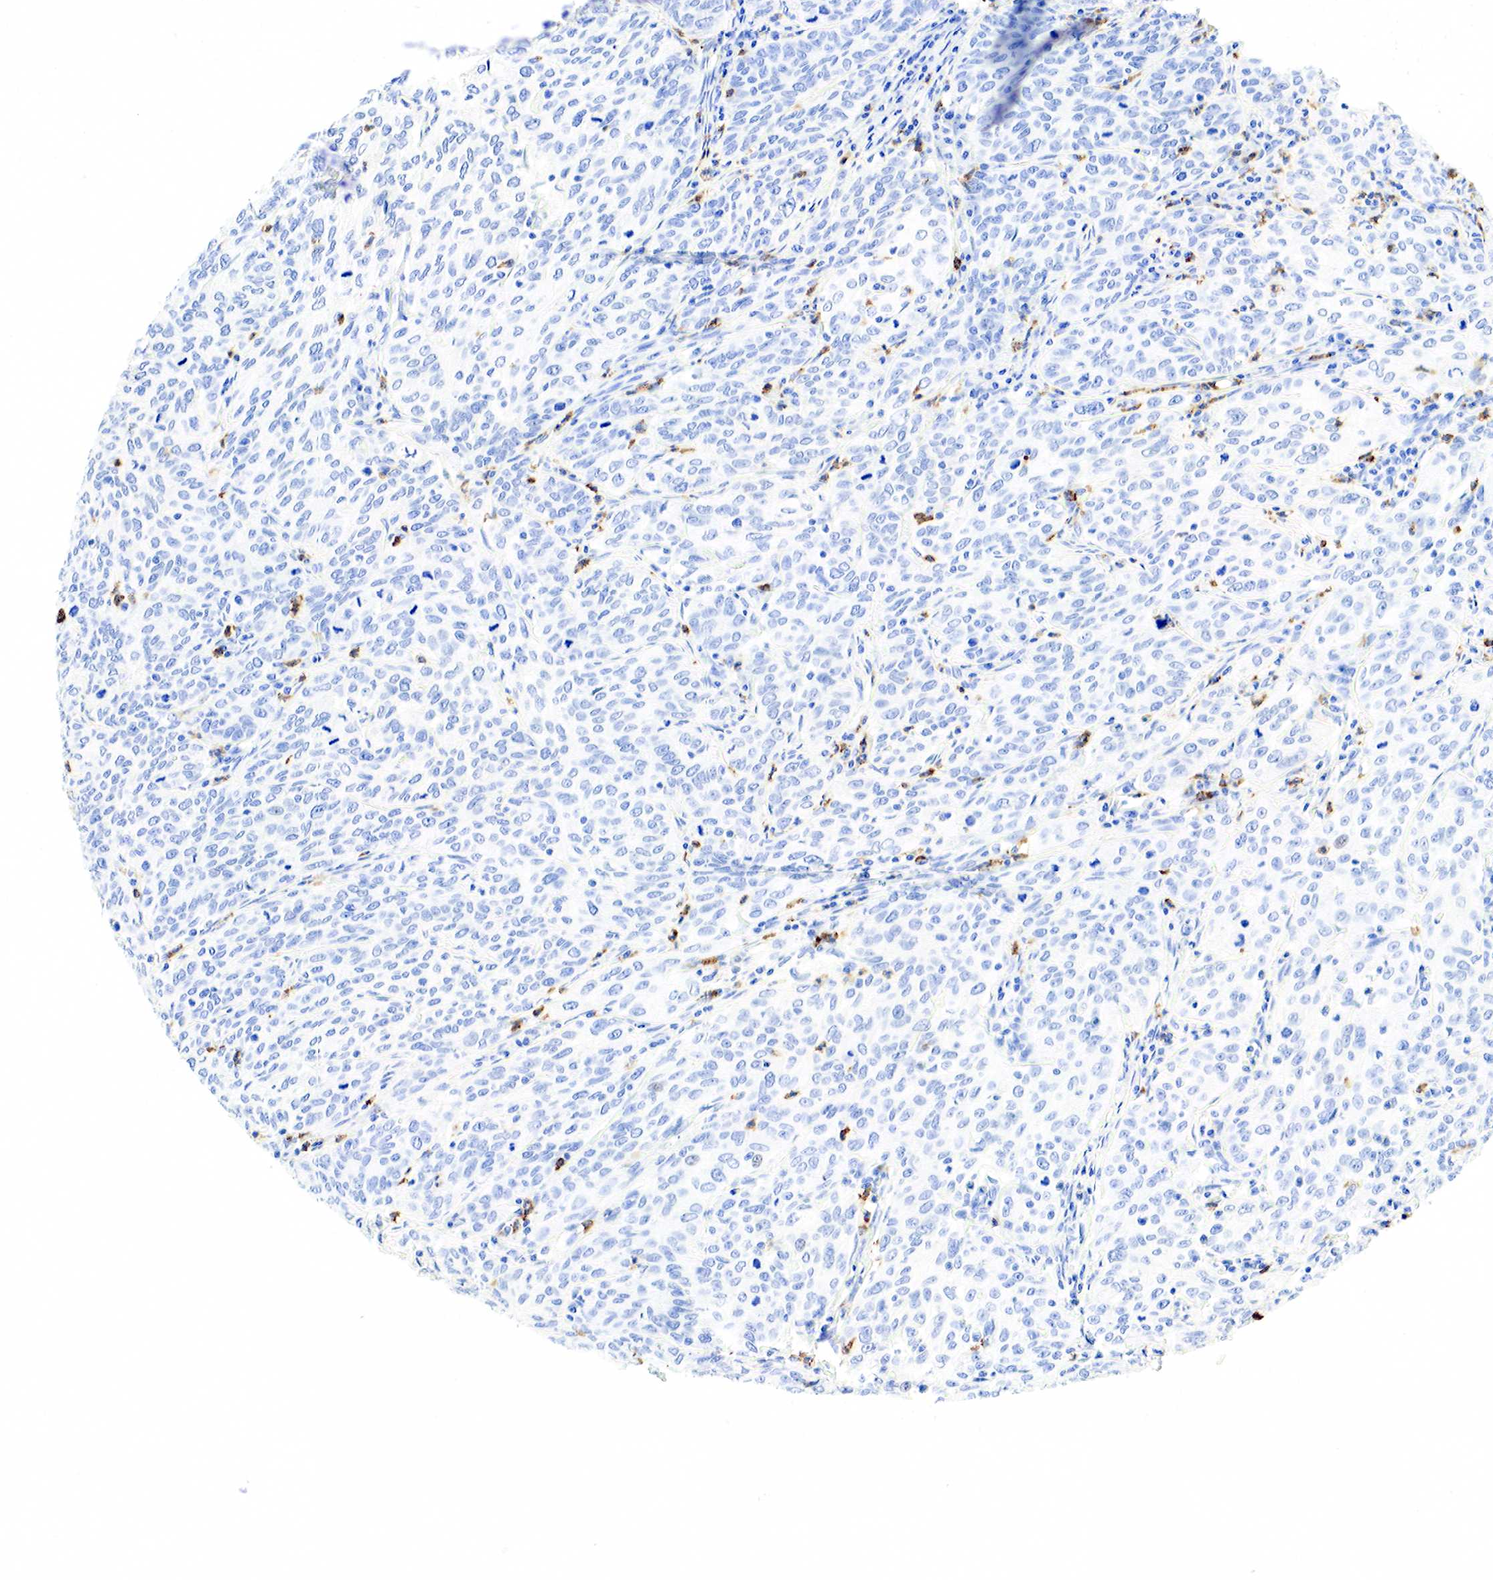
{"staining": {"intensity": "negative", "quantity": "none", "location": "none"}, "tissue": "cervical cancer", "cell_type": "Tumor cells", "image_type": "cancer", "snomed": [{"axis": "morphology", "description": "Squamous cell carcinoma, NOS"}, {"axis": "topography", "description": "Cervix"}], "caption": "Immunohistochemistry of cervical squamous cell carcinoma displays no expression in tumor cells.", "gene": "FUT4", "patient": {"sex": "female", "age": 38}}